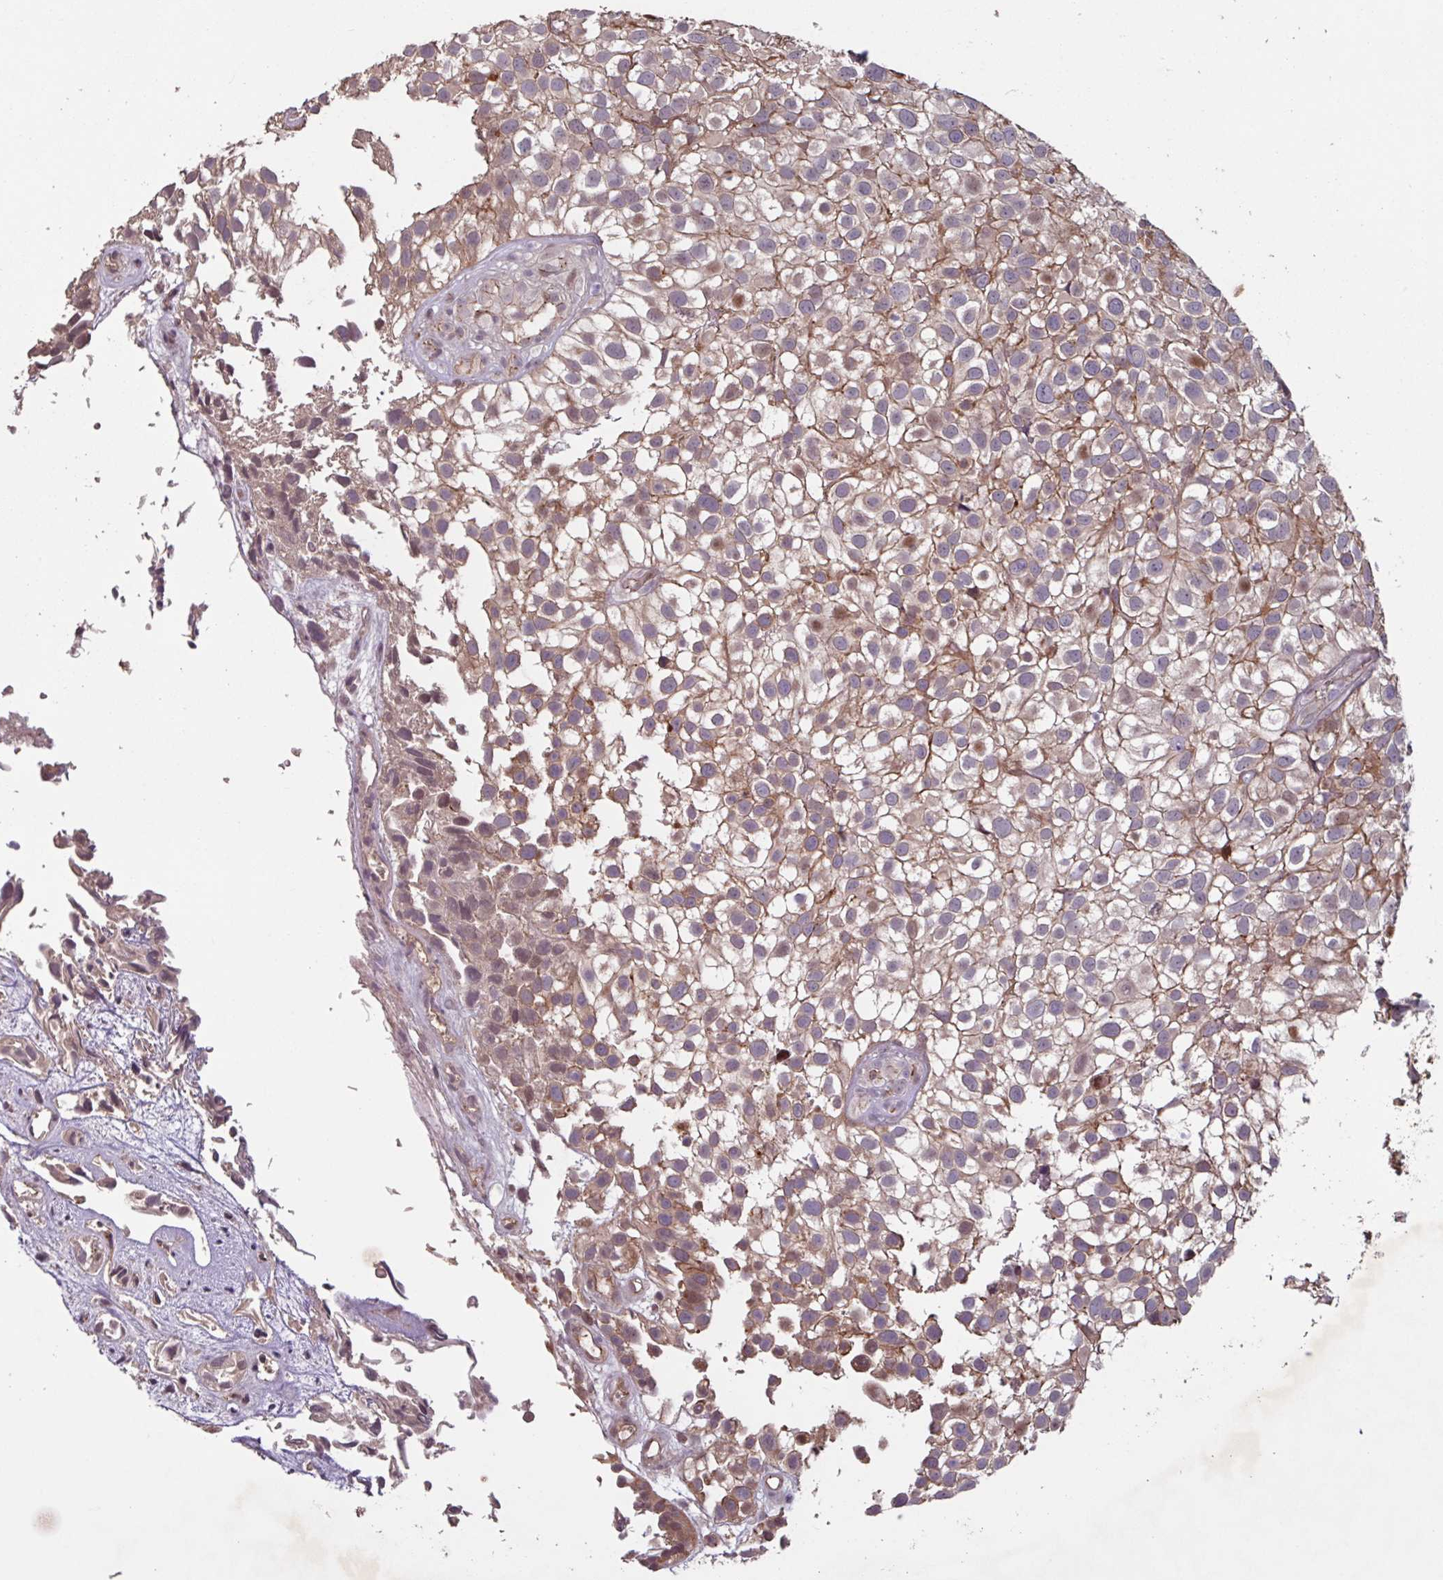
{"staining": {"intensity": "moderate", "quantity": ">75%", "location": "cytoplasmic/membranous"}, "tissue": "urothelial cancer", "cell_type": "Tumor cells", "image_type": "cancer", "snomed": [{"axis": "morphology", "description": "Urothelial carcinoma, High grade"}, {"axis": "topography", "description": "Urinary bladder"}], "caption": "This histopathology image displays urothelial cancer stained with immunohistochemistry (IHC) to label a protein in brown. The cytoplasmic/membranous of tumor cells show moderate positivity for the protein. Nuclei are counter-stained blue.", "gene": "TMEM88", "patient": {"sex": "male", "age": 56}}